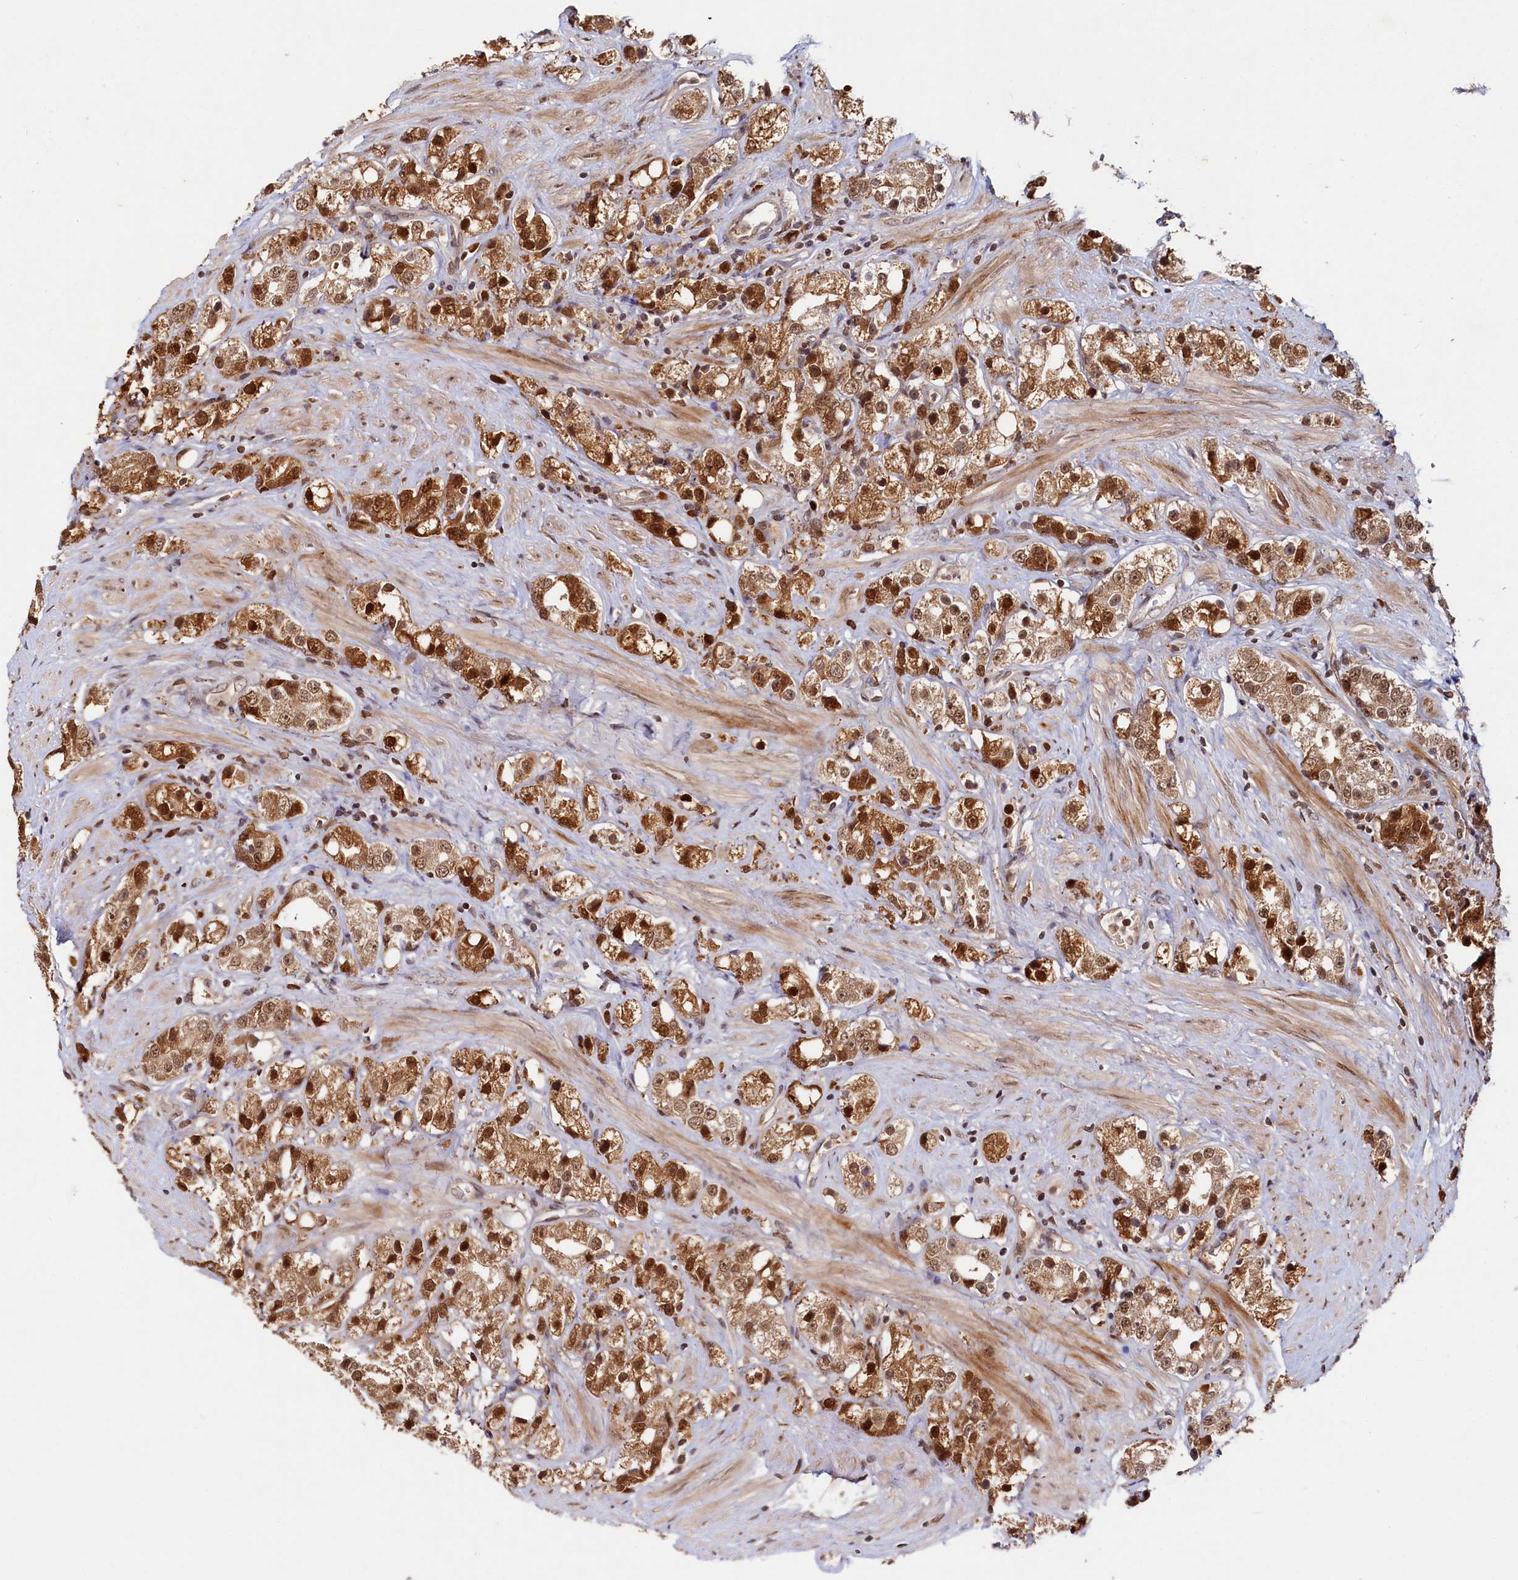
{"staining": {"intensity": "moderate", "quantity": ">75%", "location": "cytoplasmic/membranous,nuclear"}, "tissue": "prostate cancer", "cell_type": "Tumor cells", "image_type": "cancer", "snomed": [{"axis": "morphology", "description": "Adenocarcinoma, NOS"}, {"axis": "topography", "description": "Prostate"}], "caption": "There is medium levels of moderate cytoplasmic/membranous and nuclear positivity in tumor cells of adenocarcinoma (prostate), as demonstrated by immunohistochemical staining (brown color).", "gene": "TRAPPC4", "patient": {"sex": "male", "age": 79}}